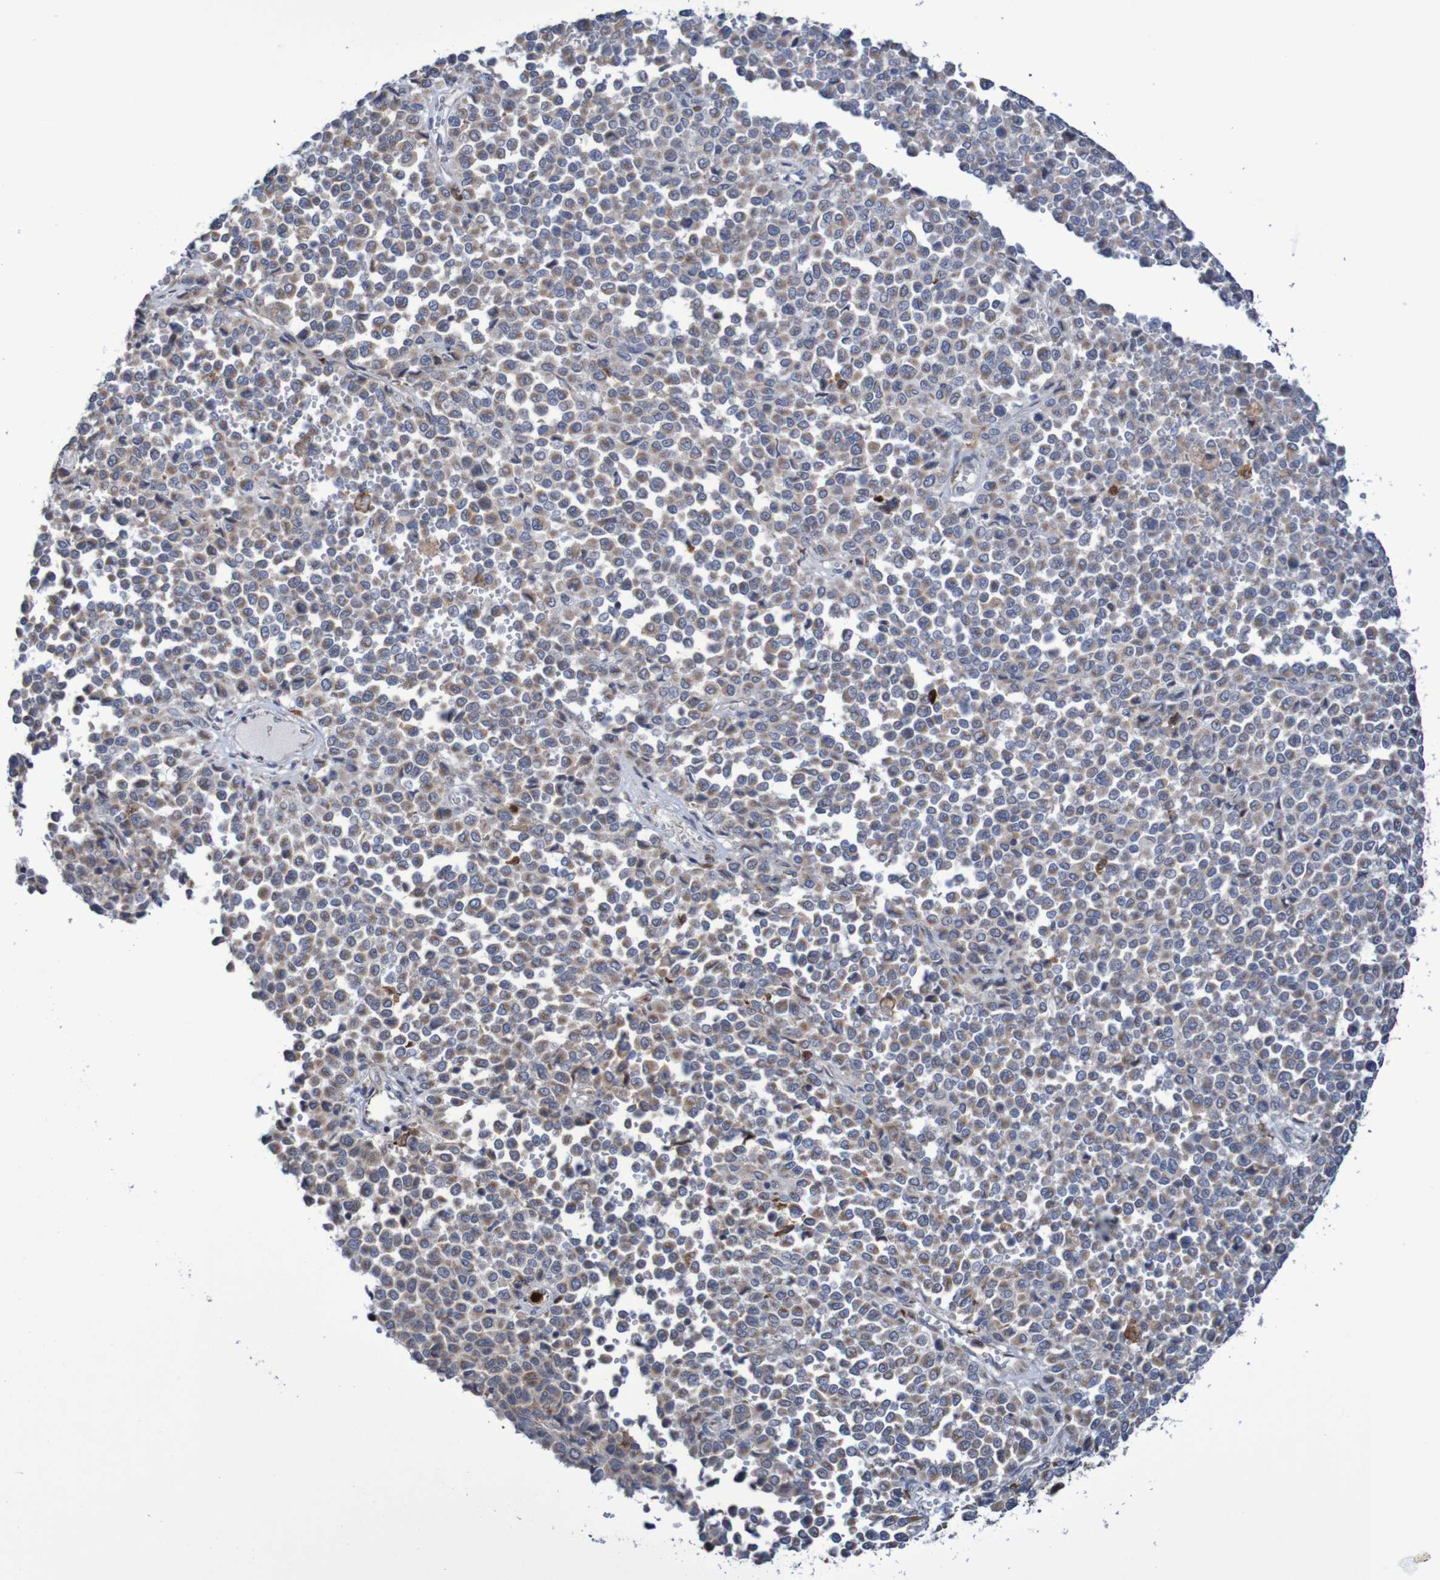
{"staining": {"intensity": "weak", "quantity": ">75%", "location": "cytoplasmic/membranous"}, "tissue": "melanoma", "cell_type": "Tumor cells", "image_type": "cancer", "snomed": [{"axis": "morphology", "description": "Malignant melanoma, Metastatic site"}, {"axis": "topography", "description": "Pancreas"}], "caption": "Tumor cells show low levels of weak cytoplasmic/membranous positivity in approximately >75% of cells in melanoma.", "gene": "PARP4", "patient": {"sex": "female", "age": 30}}